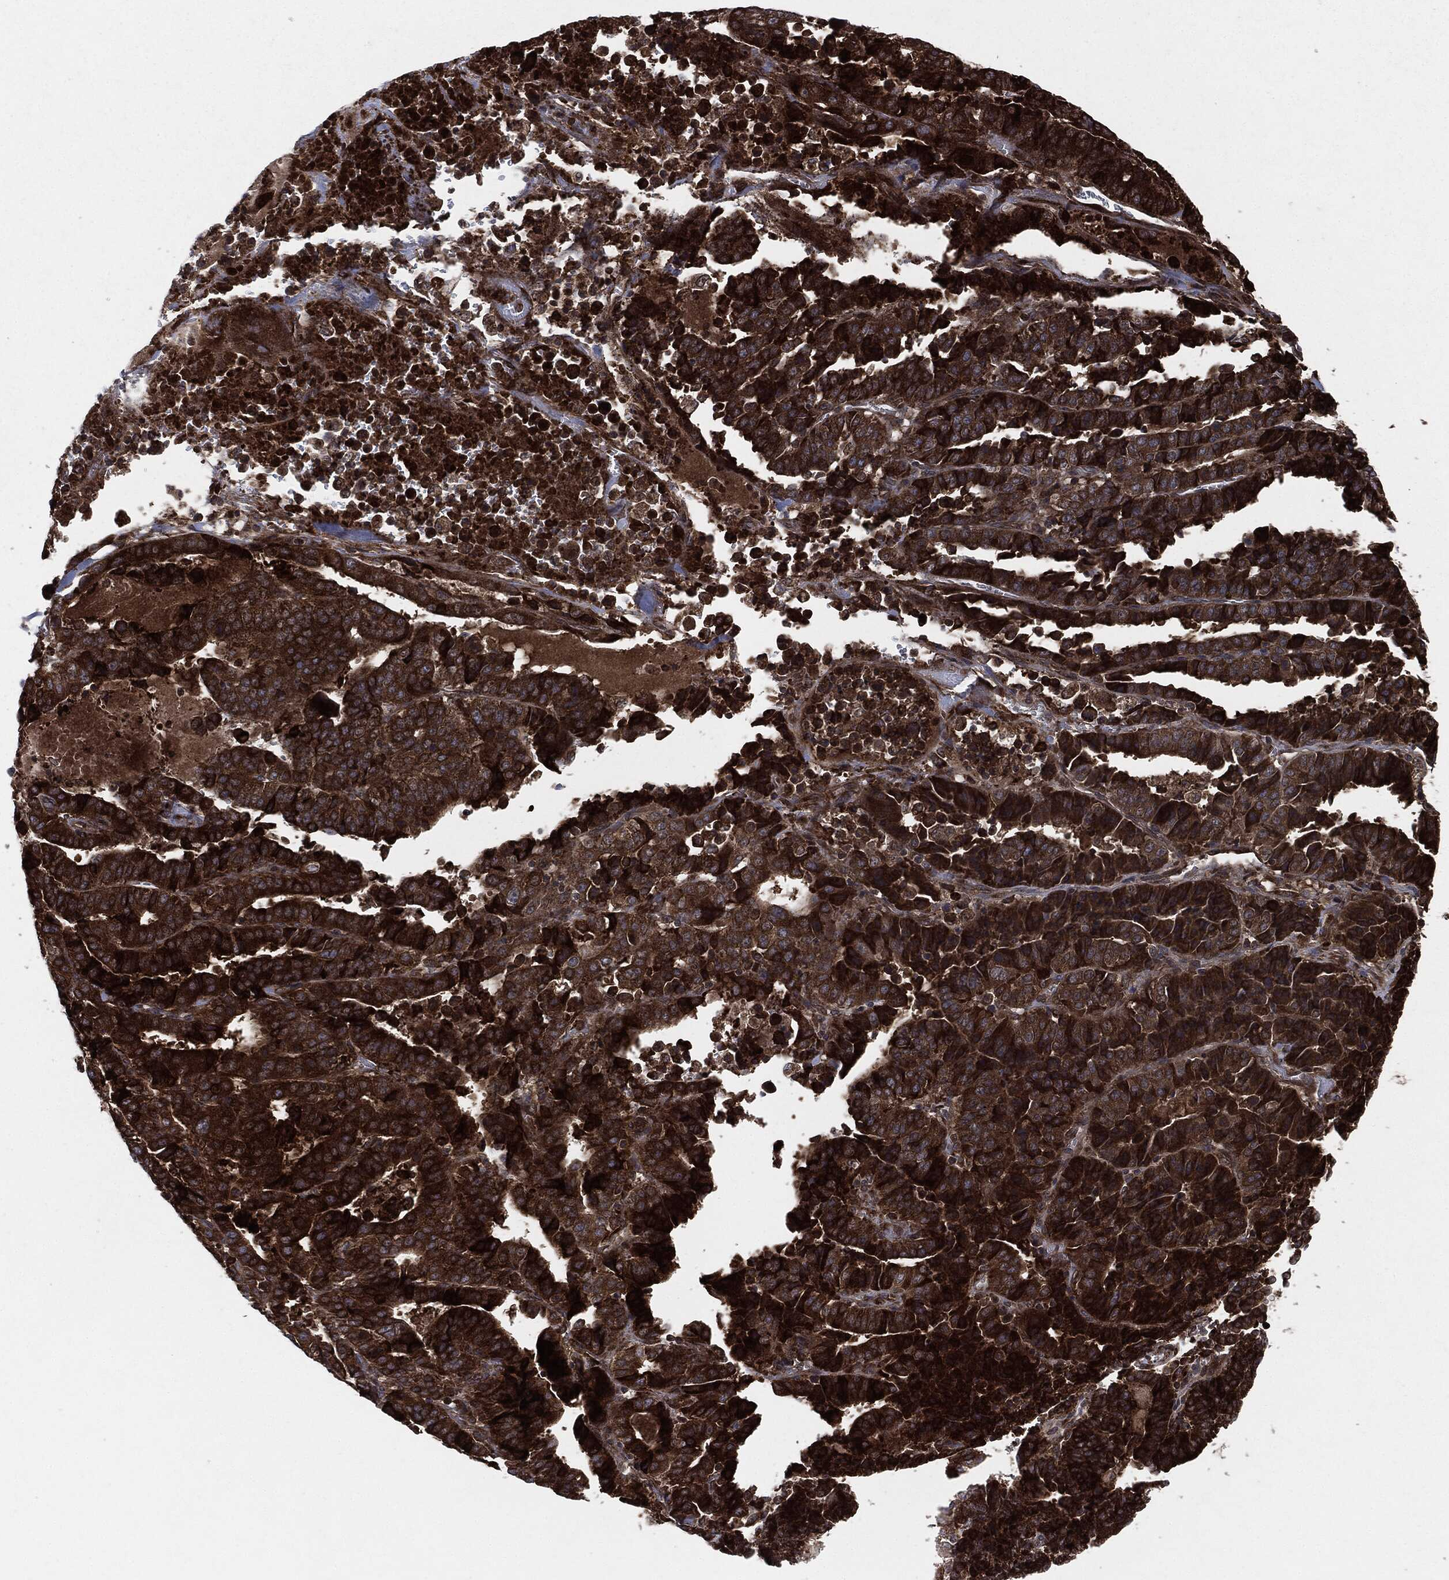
{"staining": {"intensity": "strong", "quantity": ">75%", "location": "cytoplasmic/membranous"}, "tissue": "stomach cancer", "cell_type": "Tumor cells", "image_type": "cancer", "snomed": [{"axis": "morphology", "description": "Adenocarcinoma, NOS"}, {"axis": "topography", "description": "Stomach"}], "caption": "Stomach cancer stained with a protein marker shows strong staining in tumor cells.", "gene": "RAF1", "patient": {"sex": "male", "age": 48}}